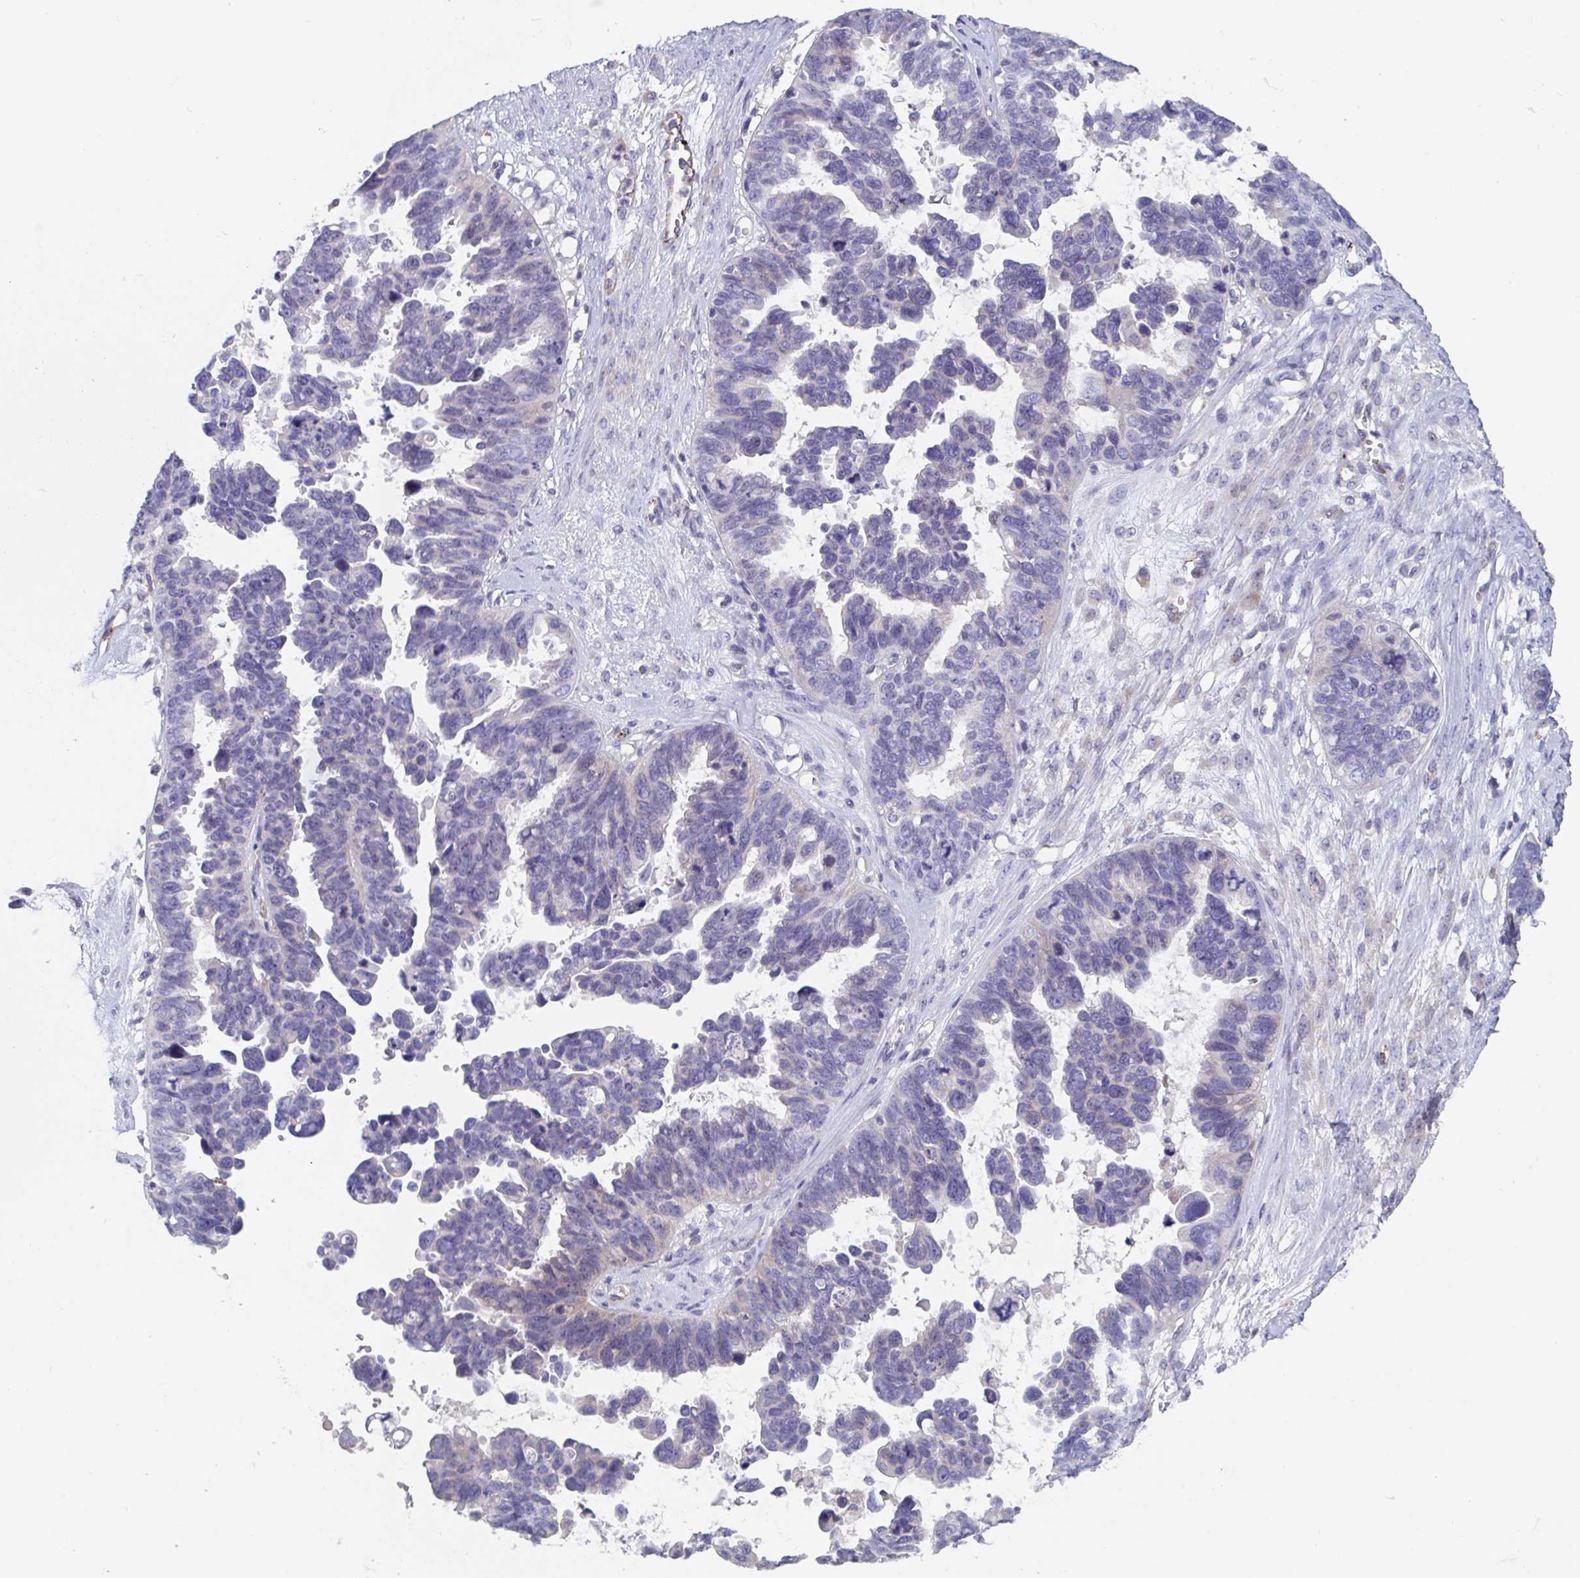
{"staining": {"intensity": "negative", "quantity": "none", "location": "none"}, "tissue": "ovarian cancer", "cell_type": "Tumor cells", "image_type": "cancer", "snomed": [{"axis": "morphology", "description": "Cystadenocarcinoma, serous, NOS"}, {"axis": "topography", "description": "Ovary"}], "caption": "Ovarian cancer (serous cystadenocarcinoma) stained for a protein using immunohistochemistry exhibits no staining tumor cells.", "gene": "ABHD16A", "patient": {"sex": "female", "age": 60}}